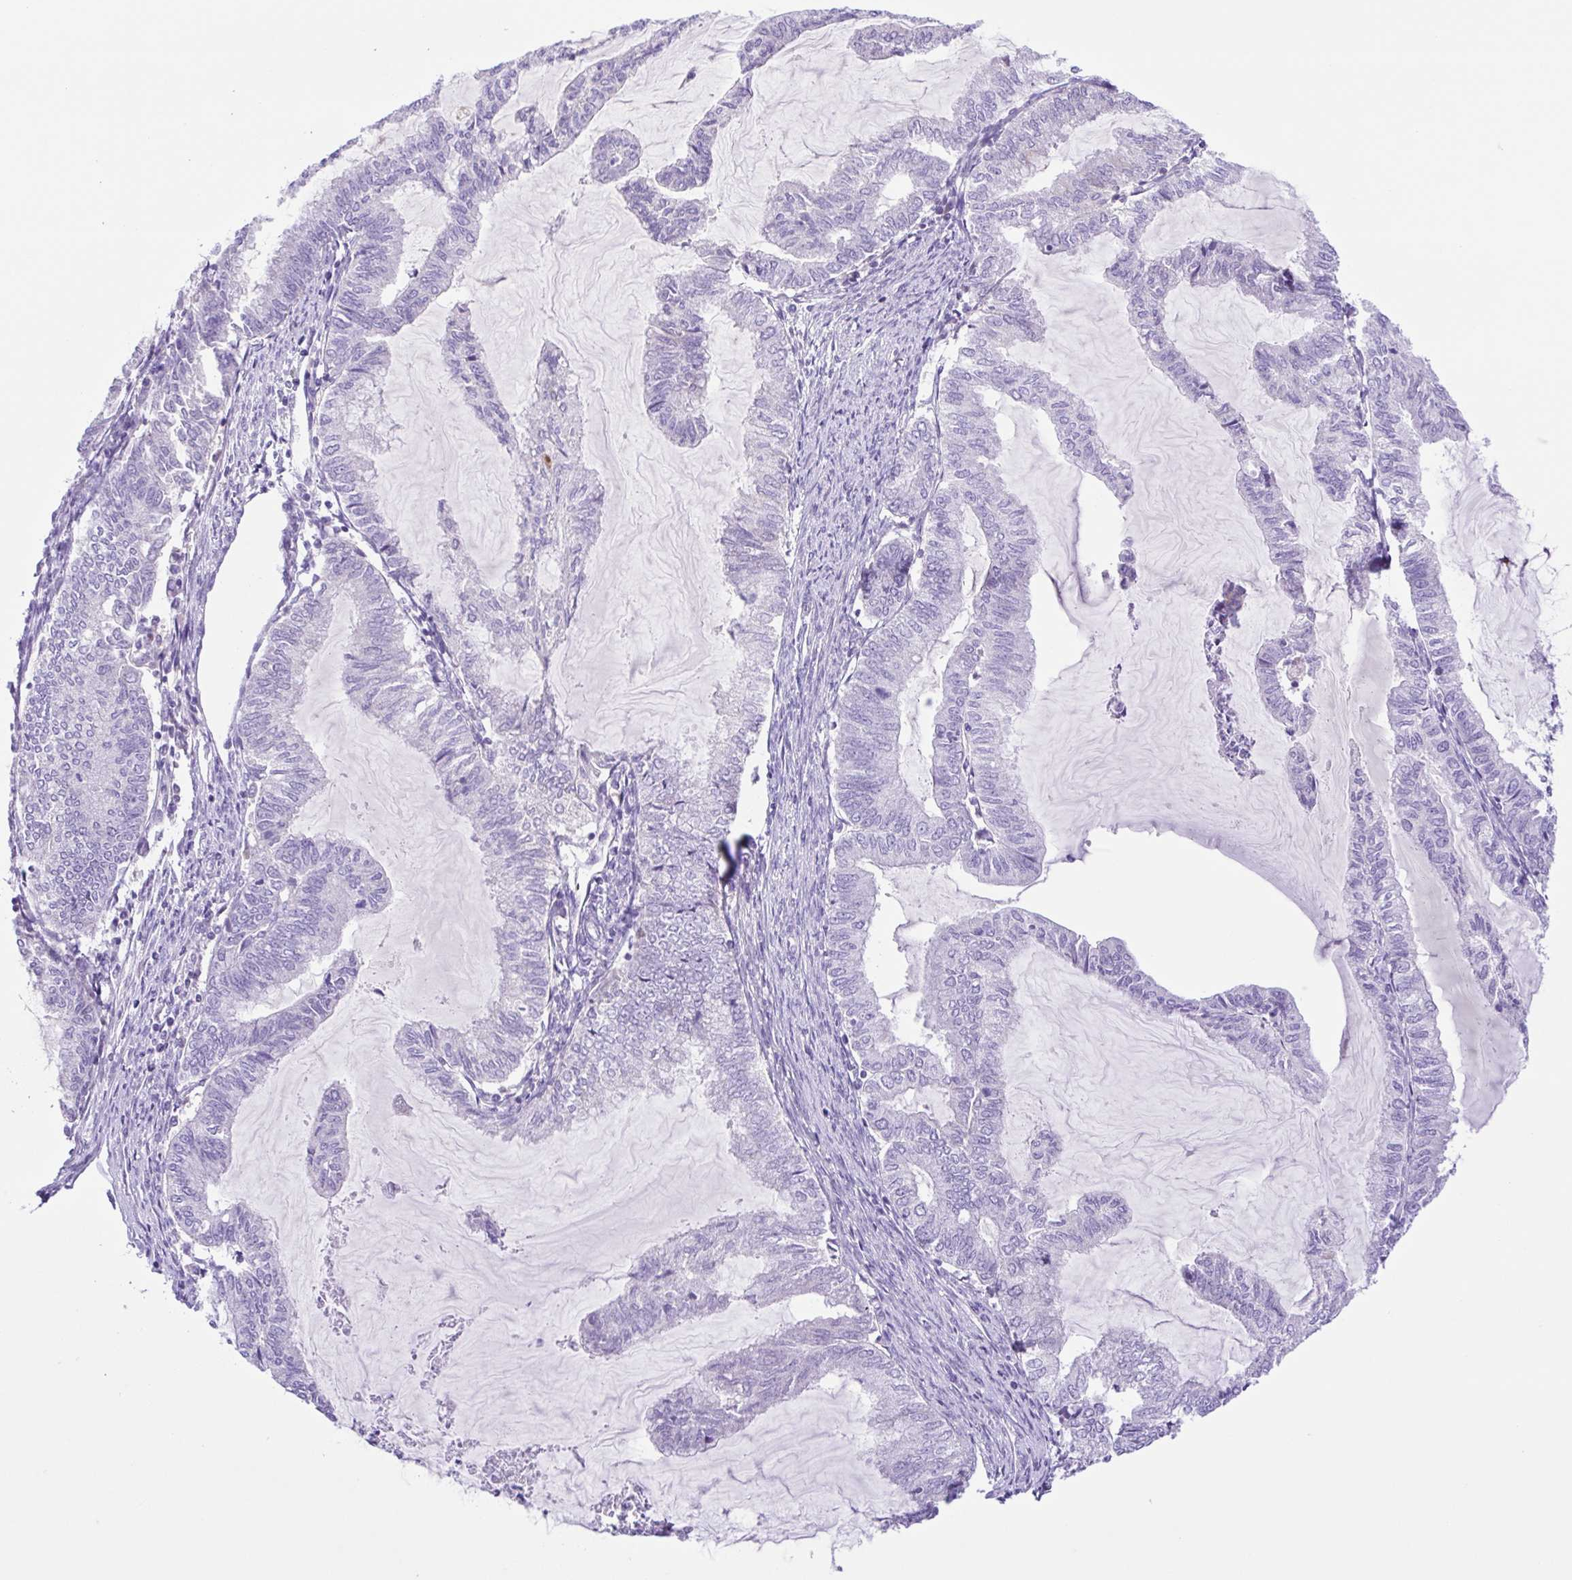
{"staining": {"intensity": "negative", "quantity": "none", "location": "none"}, "tissue": "endometrial cancer", "cell_type": "Tumor cells", "image_type": "cancer", "snomed": [{"axis": "morphology", "description": "Adenocarcinoma, NOS"}, {"axis": "topography", "description": "Endometrium"}], "caption": "Immunohistochemical staining of human endometrial adenocarcinoma demonstrates no significant staining in tumor cells.", "gene": "ISM2", "patient": {"sex": "female", "age": 79}}